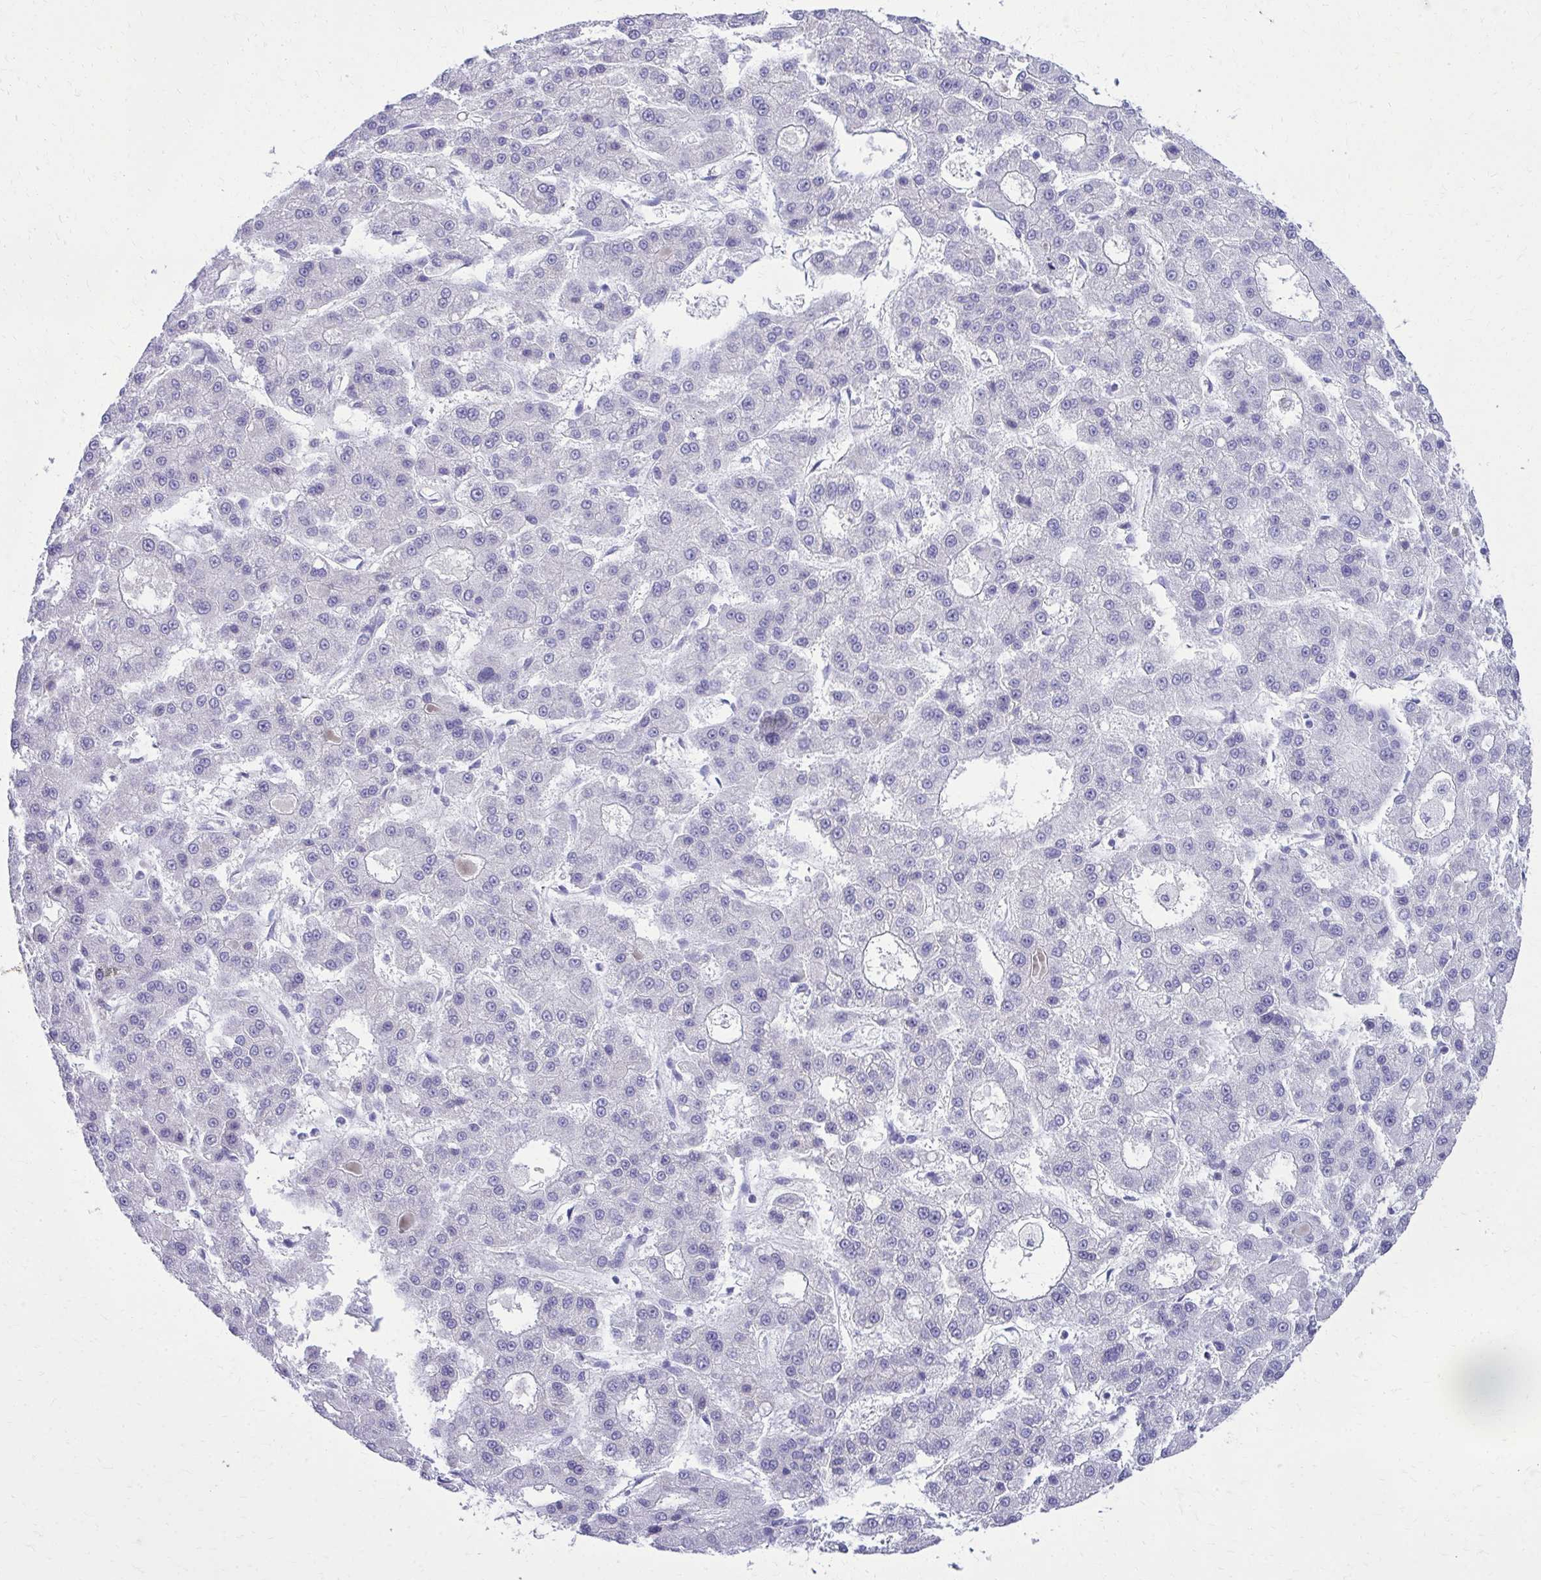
{"staining": {"intensity": "negative", "quantity": "none", "location": "none"}, "tissue": "liver cancer", "cell_type": "Tumor cells", "image_type": "cancer", "snomed": [{"axis": "morphology", "description": "Carcinoma, Hepatocellular, NOS"}, {"axis": "topography", "description": "Liver"}], "caption": "An image of human liver cancer is negative for staining in tumor cells. Brightfield microscopy of immunohistochemistry (IHC) stained with DAB (brown) and hematoxylin (blue), captured at high magnification.", "gene": "RALYL", "patient": {"sex": "male", "age": 70}}